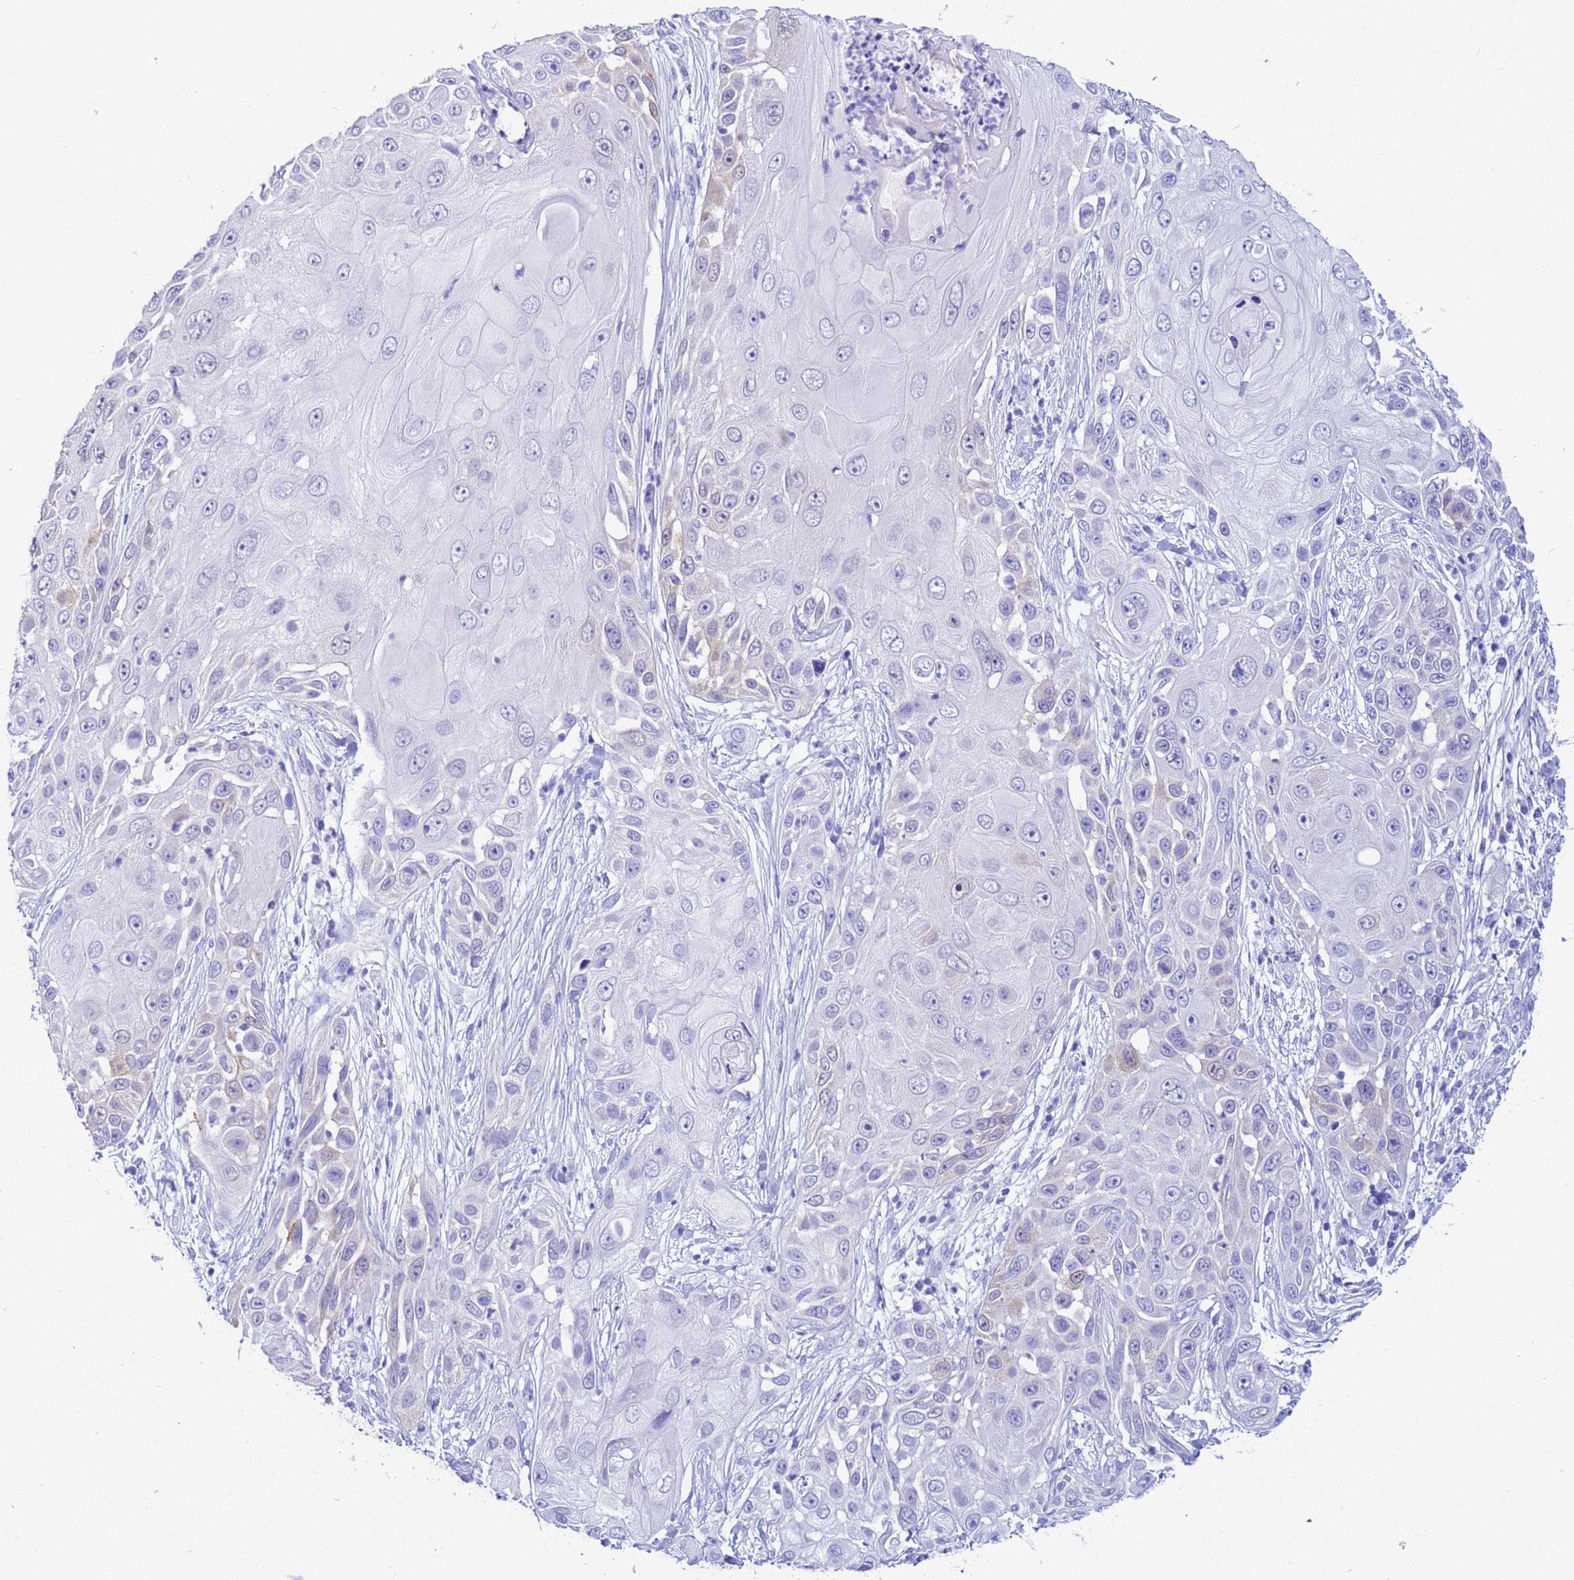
{"staining": {"intensity": "weak", "quantity": "<25%", "location": "cytoplasmic/membranous"}, "tissue": "skin cancer", "cell_type": "Tumor cells", "image_type": "cancer", "snomed": [{"axis": "morphology", "description": "Squamous cell carcinoma, NOS"}, {"axis": "topography", "description": "Skin"}], "caption": "Immunohistochemistry (IHC) of skin cancer shows no staining in tumor cells. The staining is performed using DAB brown chromogen with nuclei counter-stained in using hematoxylin.", "gene": "AKR1C2", "patient": {"sex": "female", "age": 44}}